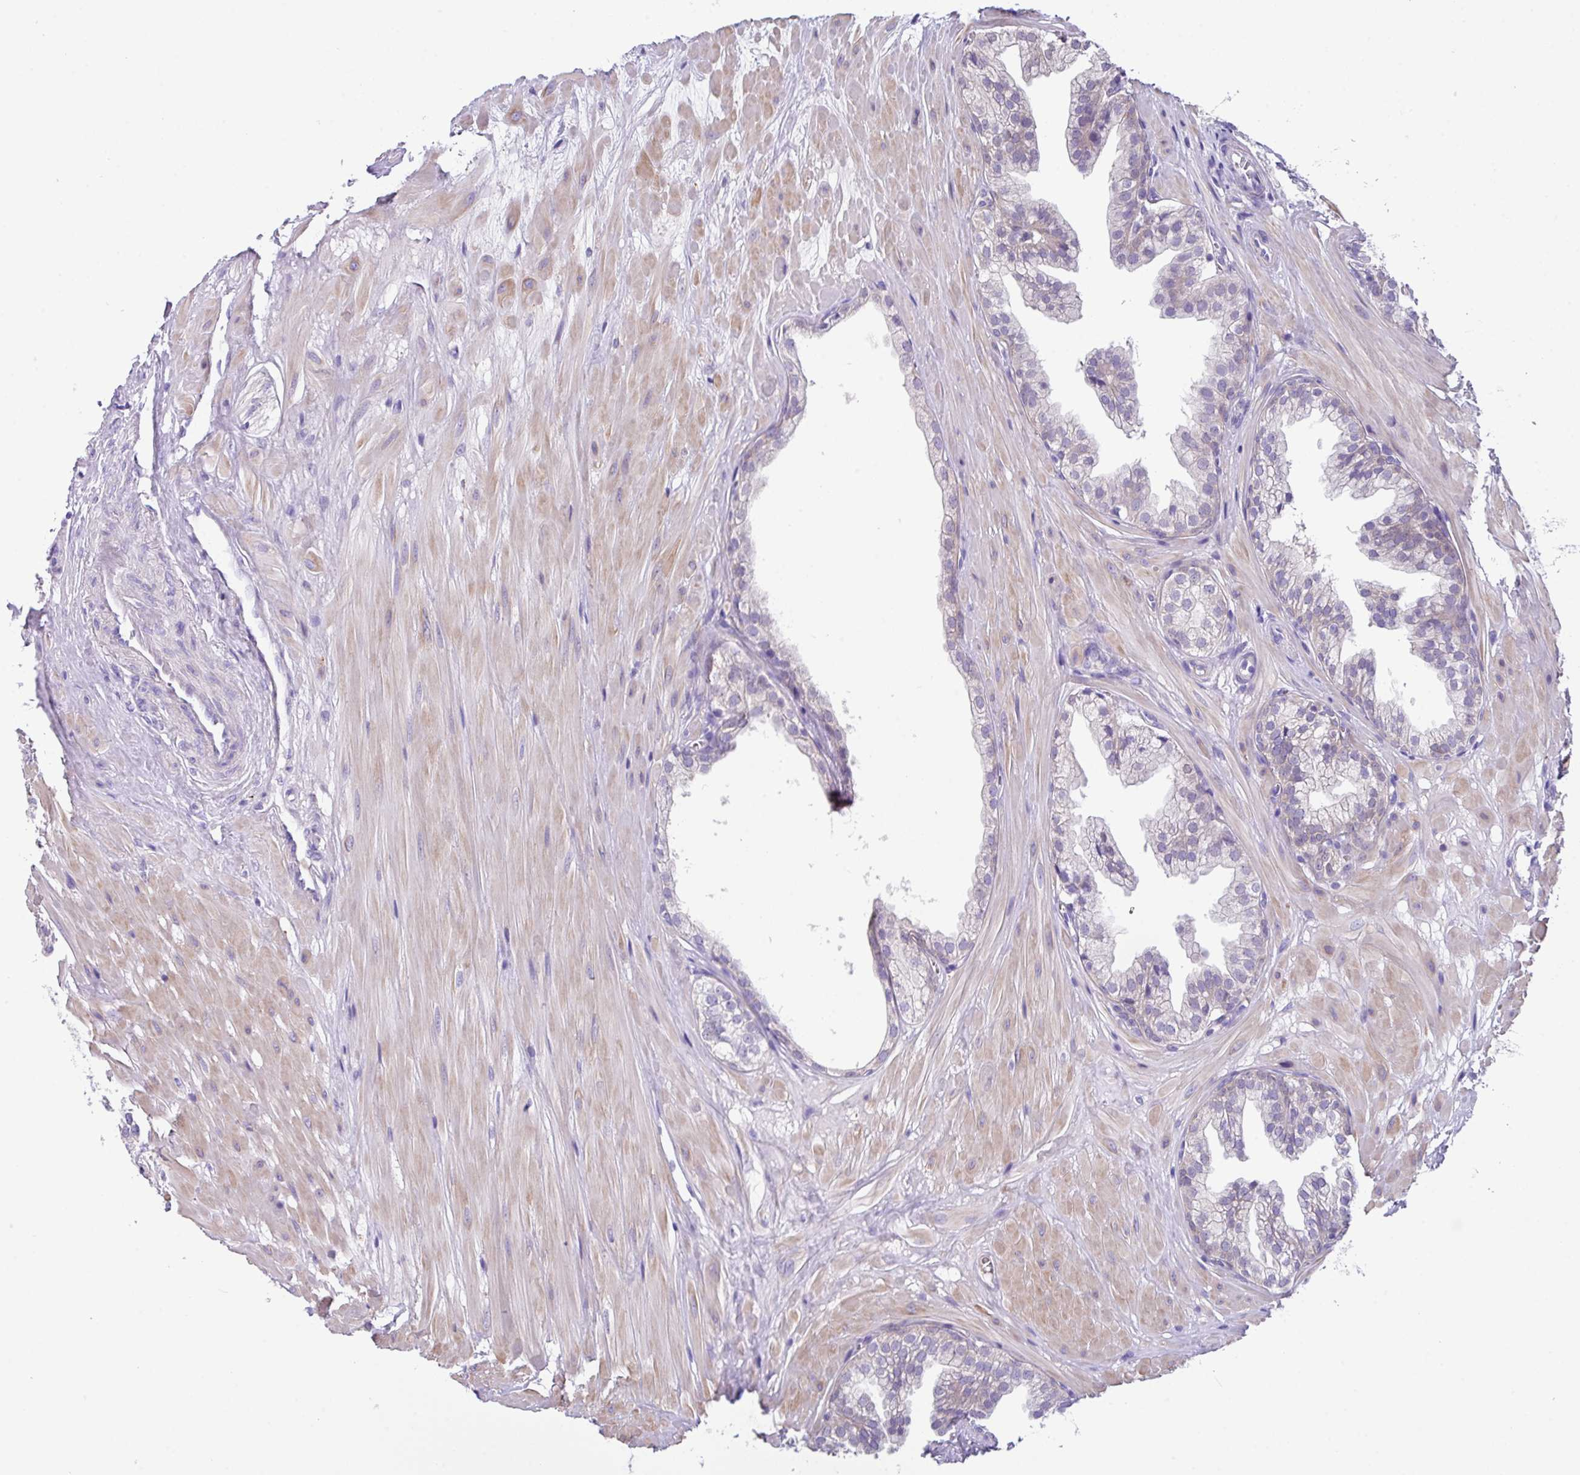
{"staining": {"intensity": "negative", "quantity": "none", "location": "none"}, "tissue": "prostate", "cell_type": "Glandular cells", "image_type": "normal", "snomed": [{"axis": "morphology", "description": "Normal tissue, NOS"}, {"axis": "topography", "description": "Prostate"}, {"axis": "topography", "description": "Peripheral nerve tissue"}], "caption": "Histopathology image shows no significant protein positivity in glandular cells of unremarkable prostate. The staining is performed using DAB (3,3'-diaminobenzidine) brown chromogen with nuclei counter-stained in using hematoxylin.", "gene": "DNAL1", "patient": {"sex": "male", "age": 55}}